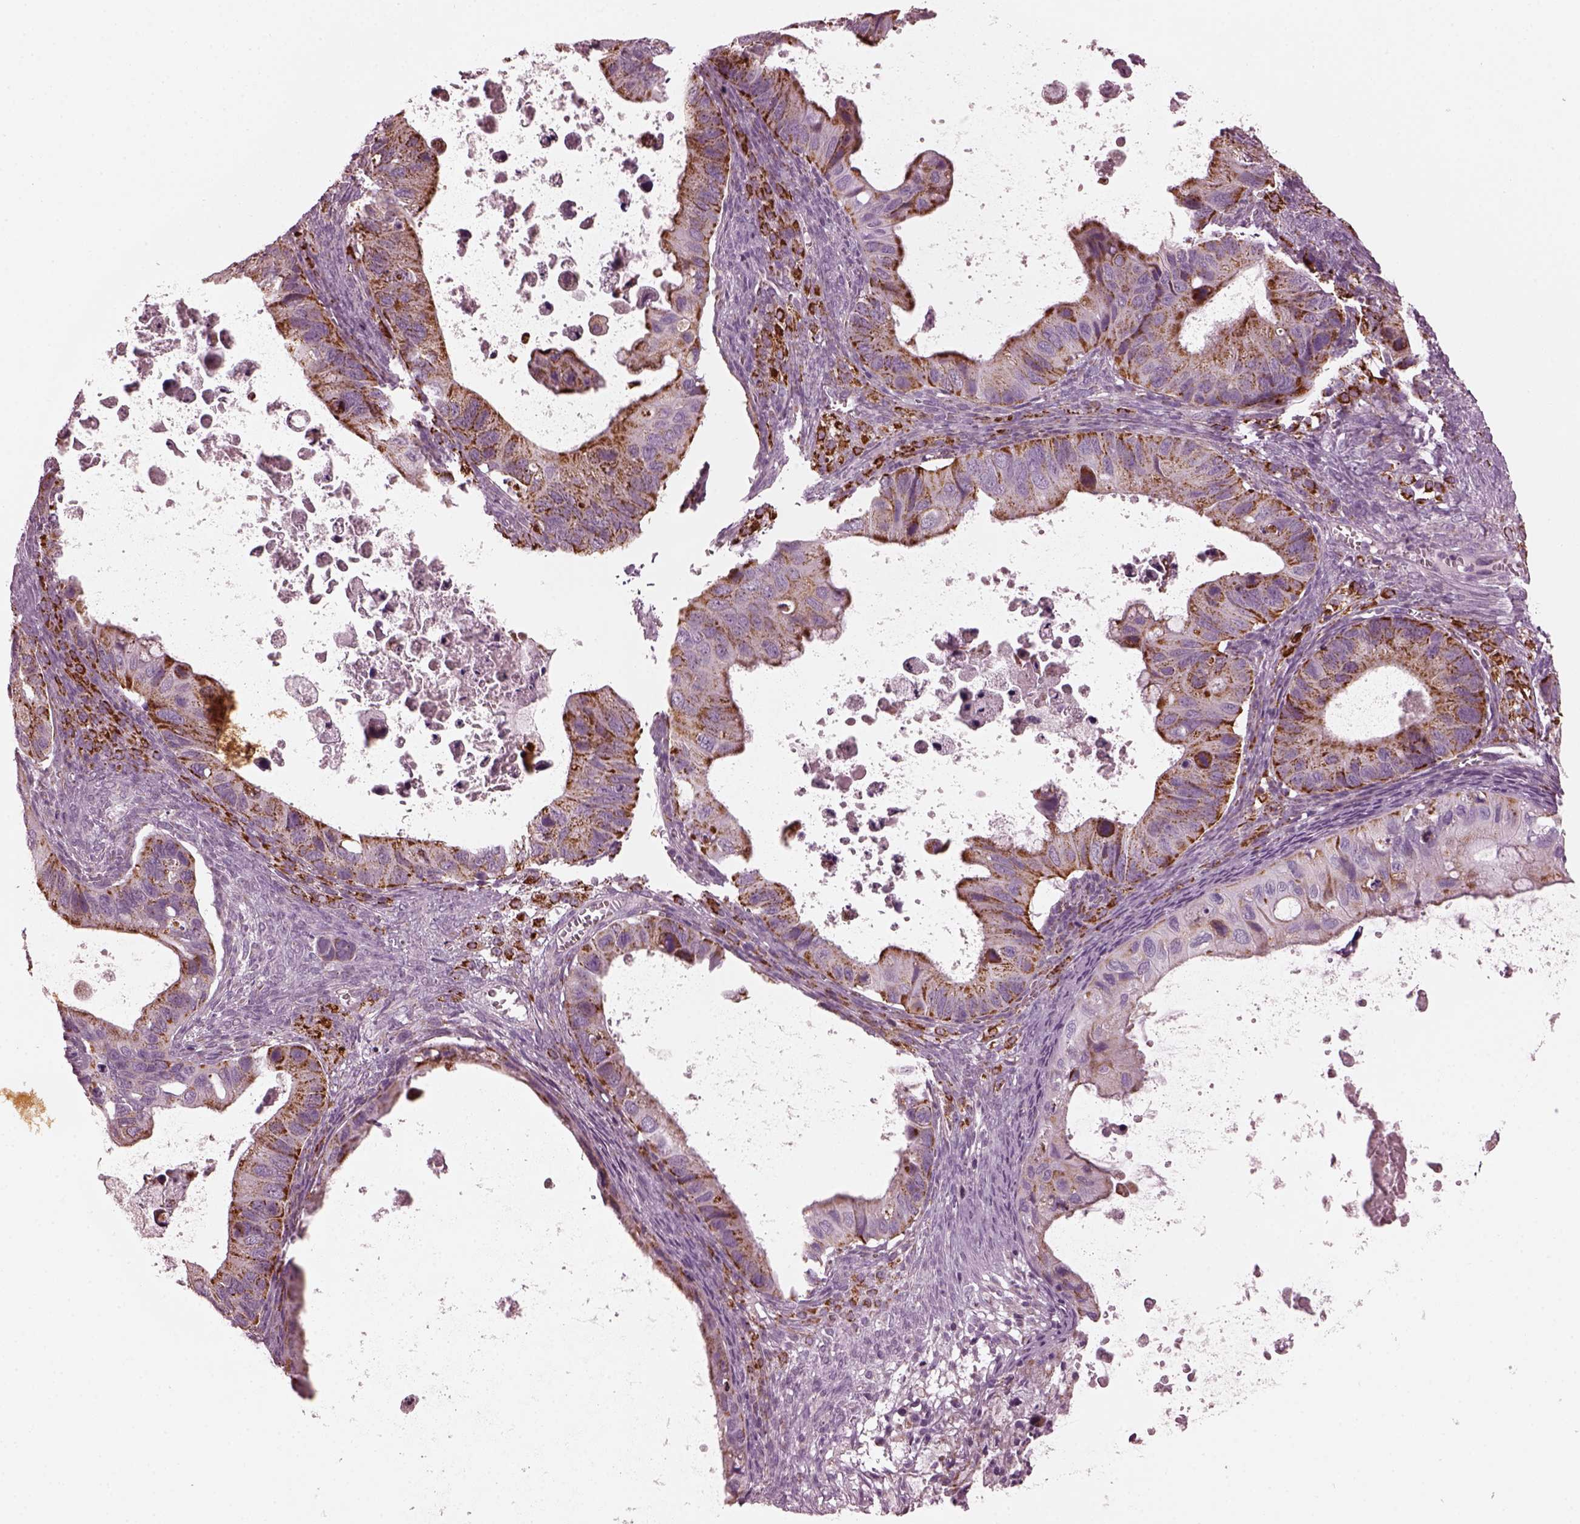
{"staining": {"intensity": "strong", "quantity": ">75%", "location": "cytoplasmic/membranous"}, "tissue": "ovarian cancer", "cell_type": "Tumor cells", "image_type": "cancer", "snomed": [{"axis": "morphology", "description": "Cystadenocarcinoma, mucinous, NOS"}, {"axis": "topography", "description": "Ovary"}], "caption": "A high-resolution photomicrograph shows immunohistochemistry (IHC) staining of ovarian cancer (mucinous cystadenocarcinoma), which demonstrates strong cytoplasmic/membranous expression in approximately >75% of tumor cells. The protein is stained brown, and the nuclei are stained in blue (DAB (3,3'-diaminobenzidine) IHC with brightfield microscopy, high magnification).", "gene": "RIMS2", "patient": {"sex": "female", "age": 64}}